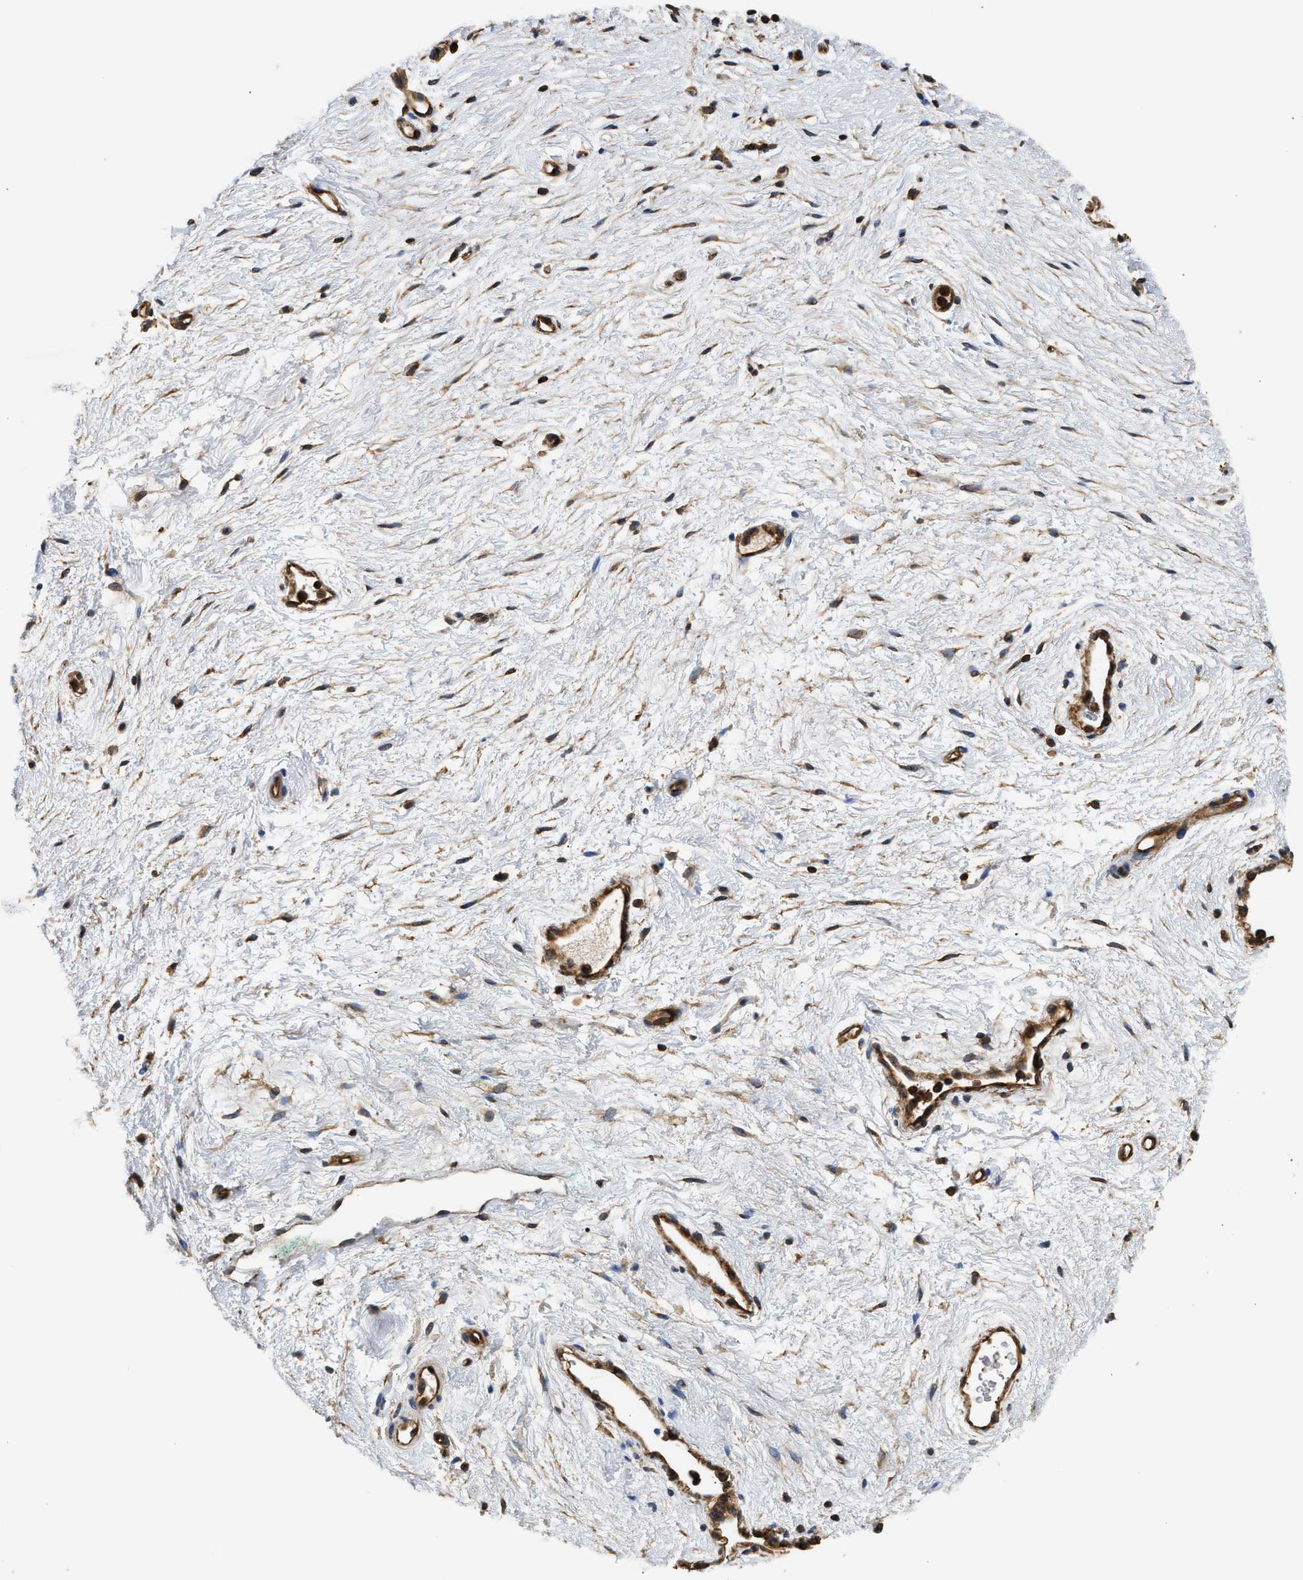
{"staining": {"intensity": "moderate", "quantity": "<25%", "location": "cytoplasmic/membranous"}, "tissue": "vagina", "cell_type": "Squamous epithelial cells", "image_type": "normal", "snomed": [{"axis": "morphology", "description": "Normal tissue, NOS"}, {"axis": "topography", "description": "Vagina"}], "caption": "A photomicrograph of human vagina stained for a protein reveals moderate cytoplasmic/membranous brown staining in squamous epithelial cells.", "gene": "SAMD9L", "patient": {"sex": "female", "age": 44}}